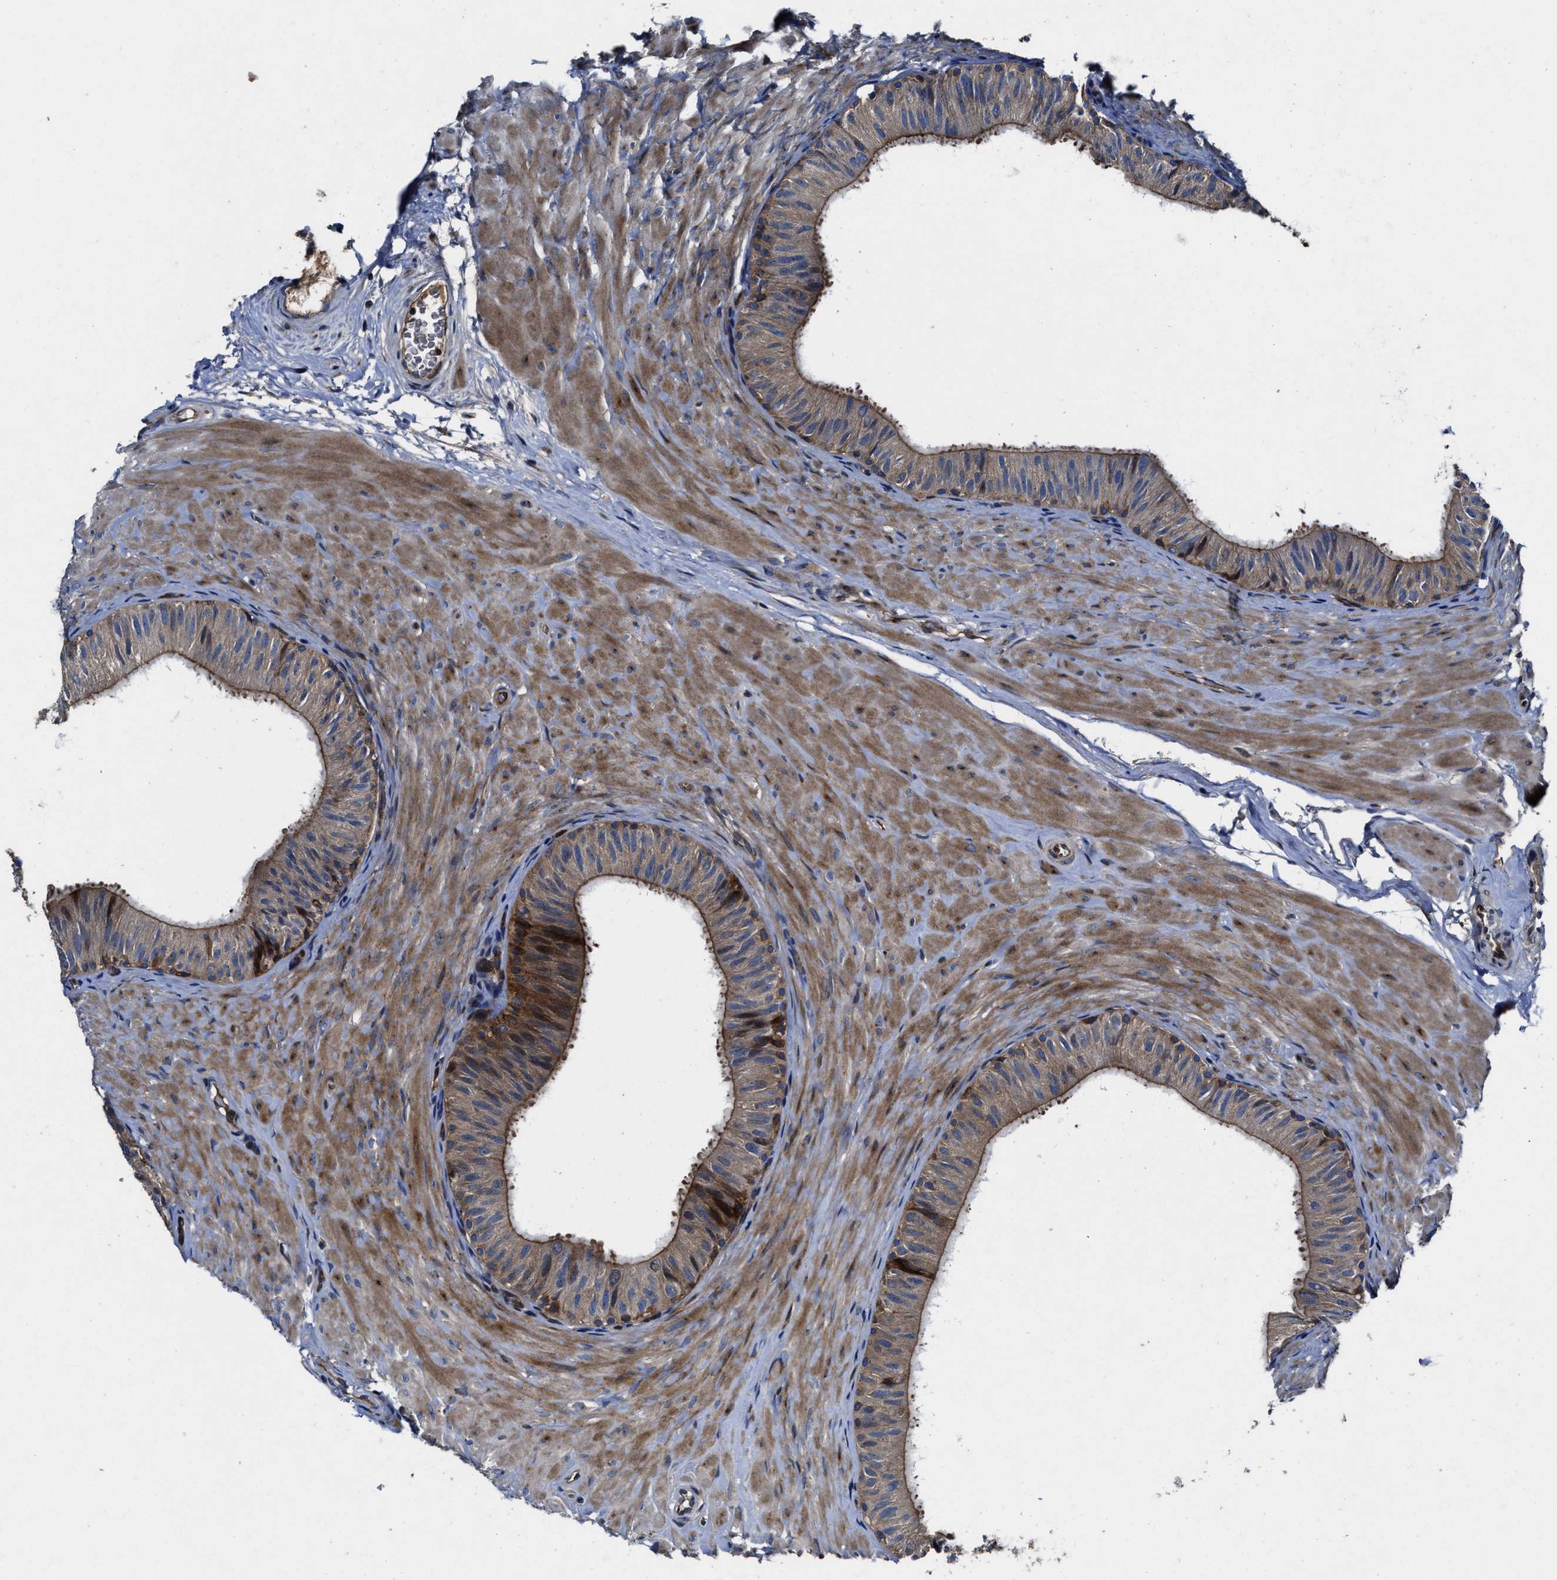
{"staining": {"intensity": "moderate", "quantity": ">75%", "location": "cytoplasmic/membranous"}, "tissue": "epididymis", "cell_type": "Glandular cells", "image_type": "normal", "snomed": [{"axis": "morphology", "description": "Normal tissue, NOS"}, {"axis": "topography", "description": "Epididymis"}], "caption": "Benign epididymis demonstrates moderate cytoplasmic/membranous staining in about >75% of glandular cells (DAB = brown stain, brightfield microscopy at high magnification)..", "gene": "PTAR1", "patient": {"sex": "male", "age": 34}}